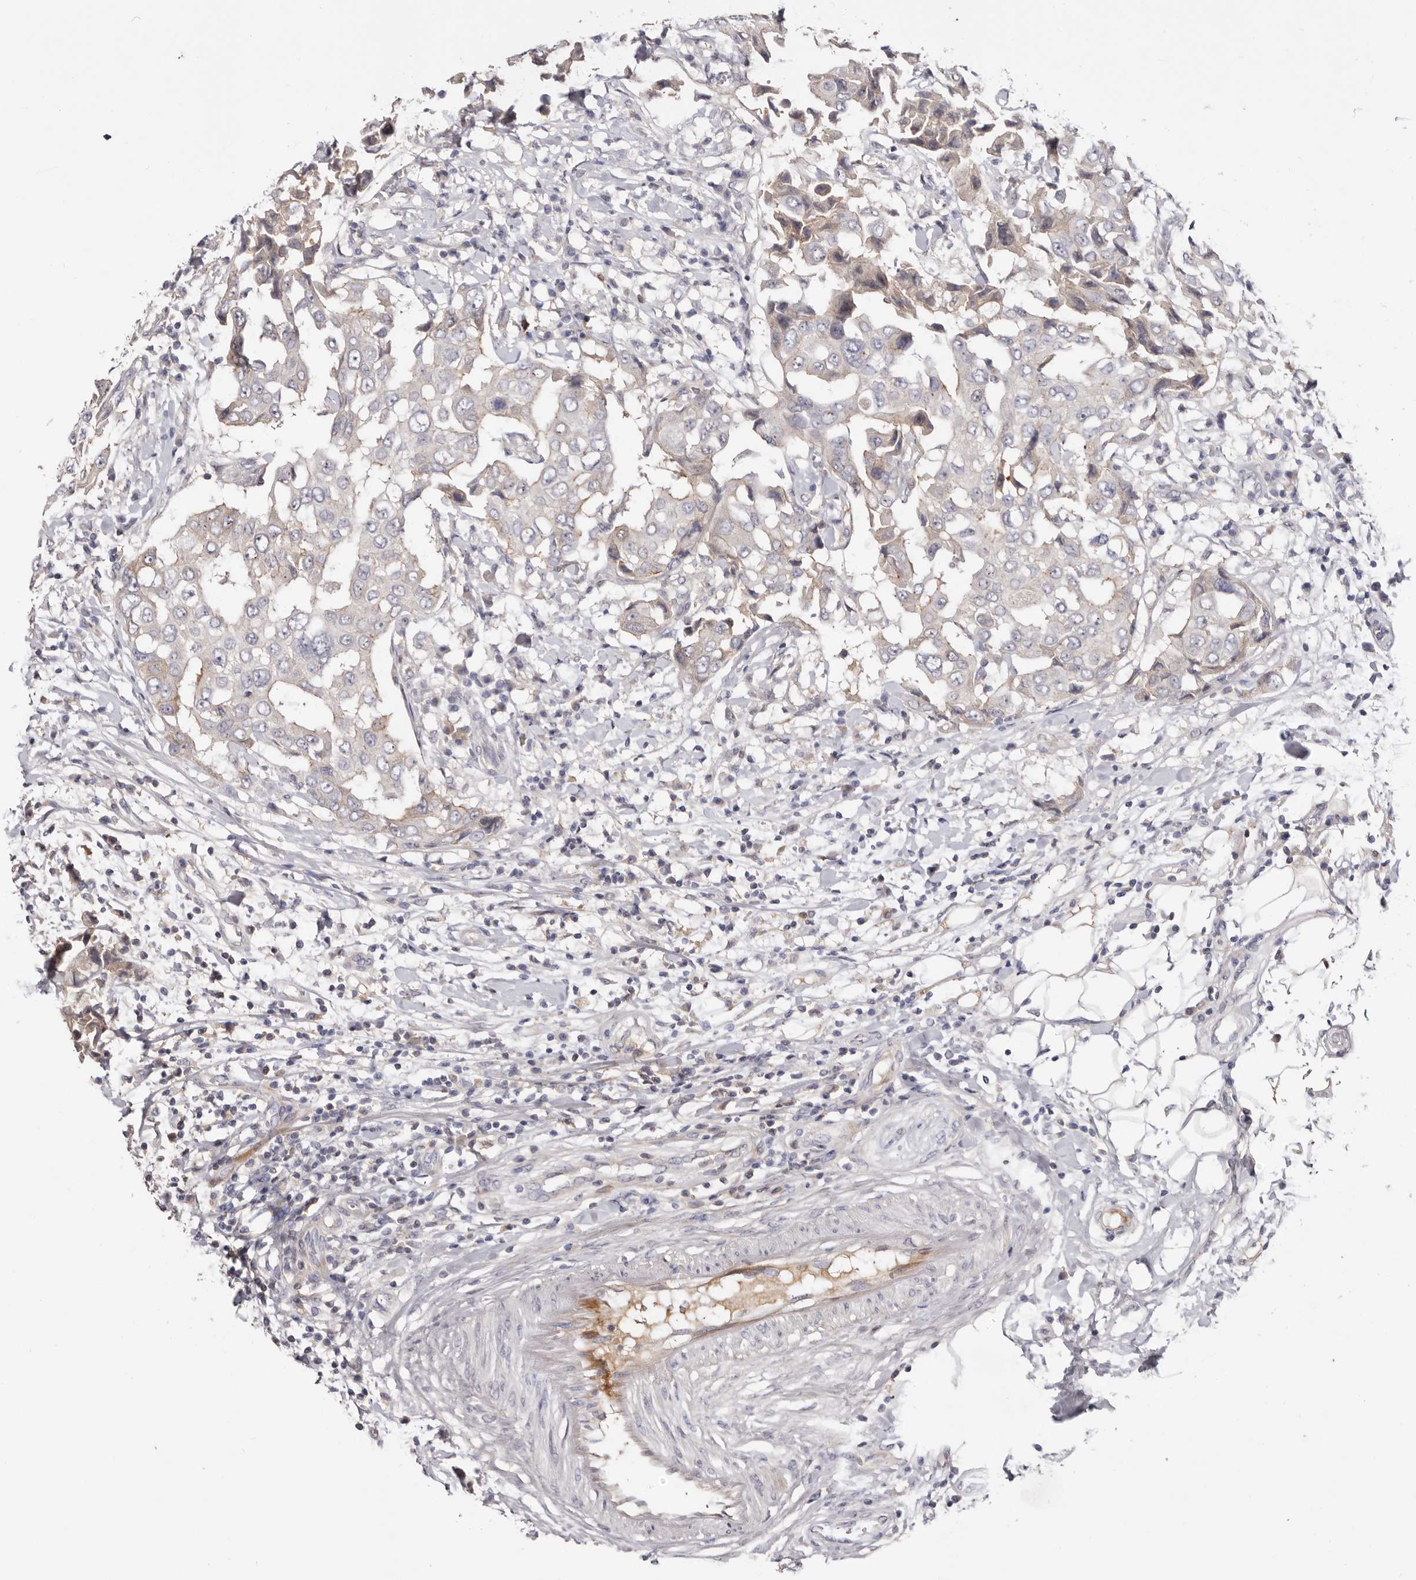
{"staining": {"intensity": "weak", "quantity": "<25%", "location": "cytoplasmic/membranous"}, "tissue": "breast cancer", "cell_type": "Tumor cells", "image_type": "cancer", "snomed": [{"axis": "morphology", "description": "Duct carcinoma"}, {"axis": "topography", "description": "Breast"}], "caption": "IHC of human infiltrating ductal carcinoma (breast) demonstrates no staining in tumor cells.", "gene": "LMLN", "patient": {"sex": "female", "age": 27}}